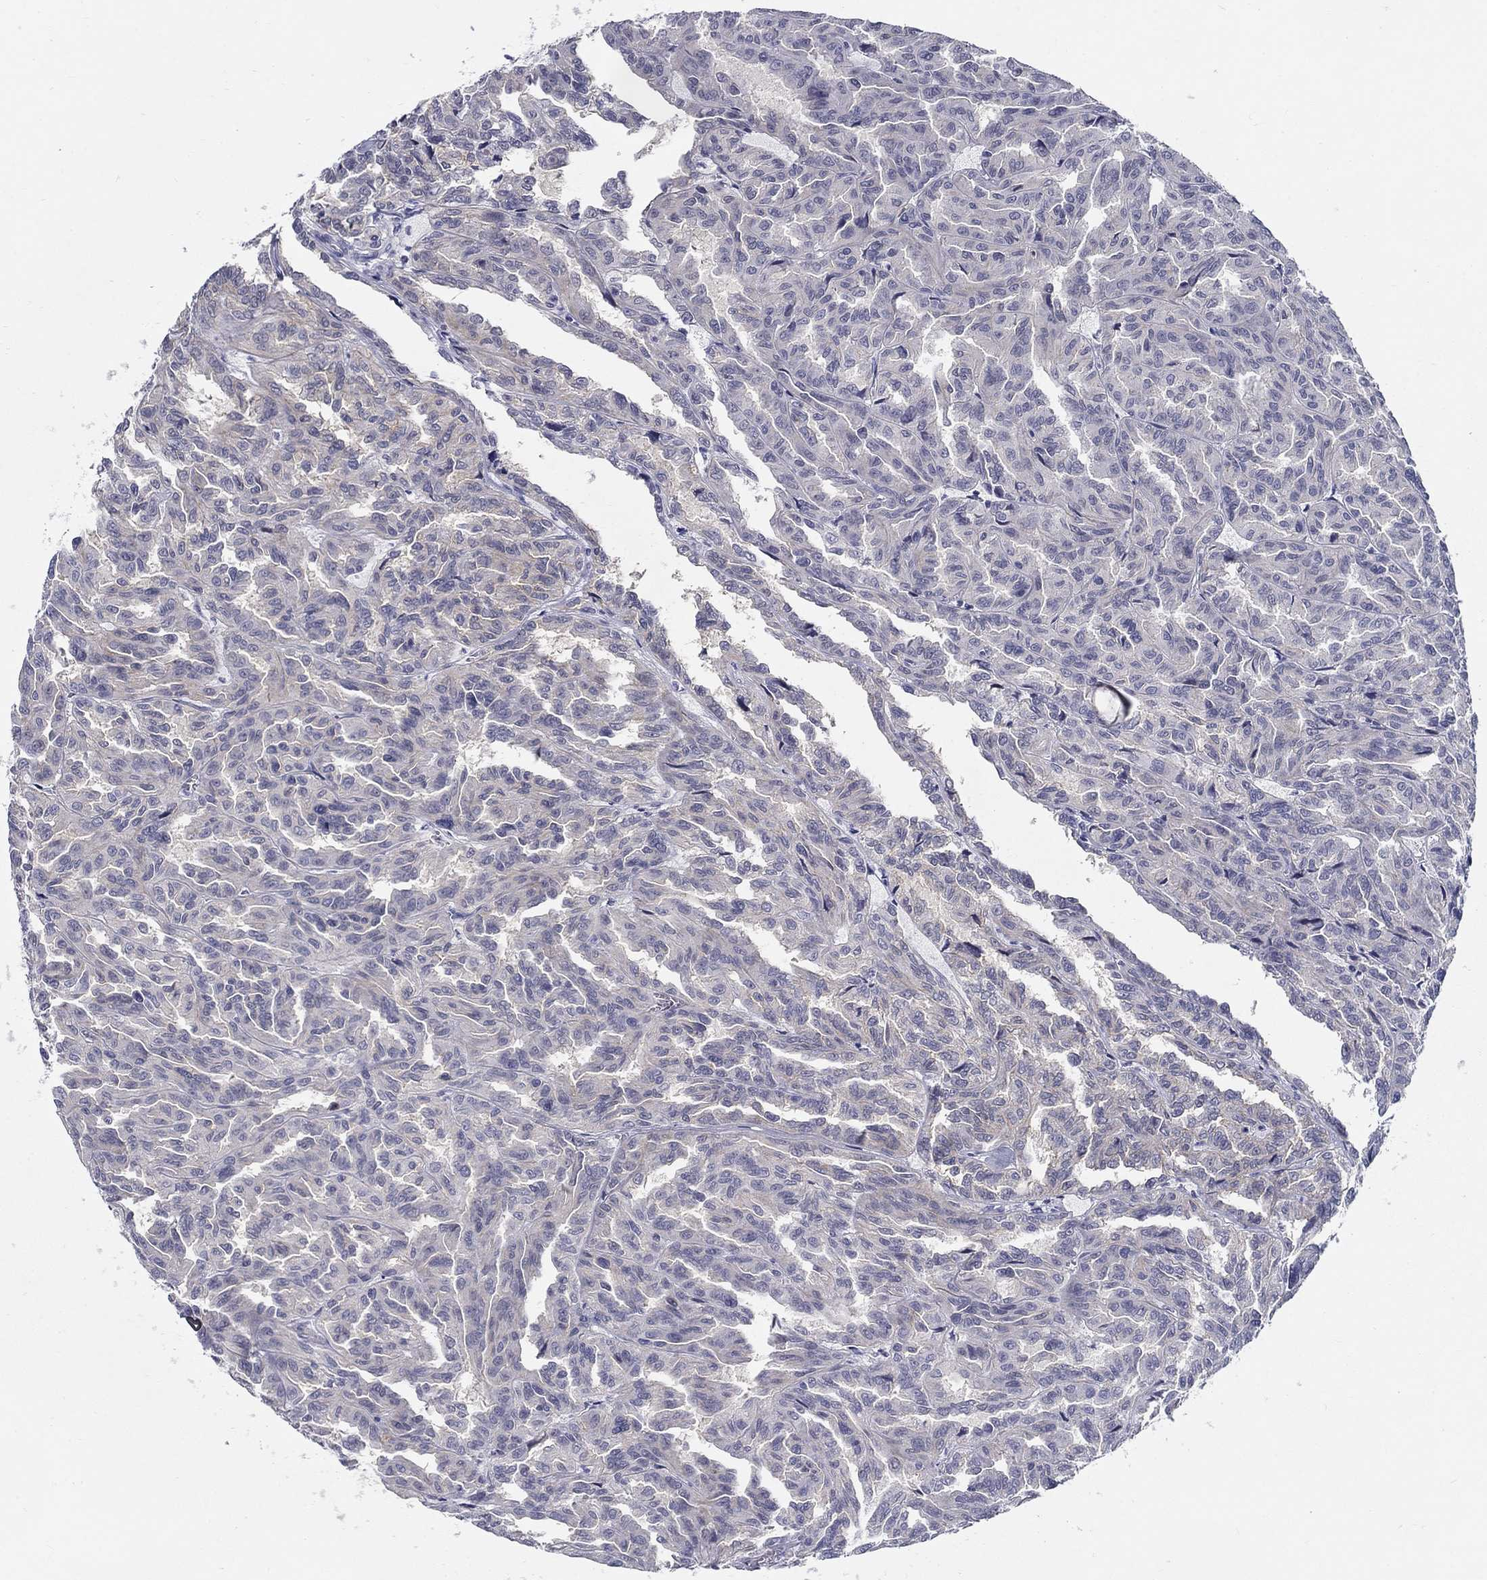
{"staining": {"intensity": "weak", "quantity": "<25%", "location": "cytoplasmic/membranous"}, "tissue": "renal cancer", "cell_type": "Tumor cells", "image_type": "cancer", "snomed": [{"axis": "morphology", "description": "Adenocarcinoma, NOS"}, {"axis": "topography", "description": "Kidney"}], "caption": "This image is of renal cancer (adenocarcinoma) stained with immunohistochemistry to label a protein in brown with the nuclei are counter-stained blue. There is no staining in tumor cells. (DAB immunohistochemistry (IHC) visualized using brightfield microscopy, high magnification).", "gene": "C4orf19", "patient": {"sex": "male", "age": 79}}